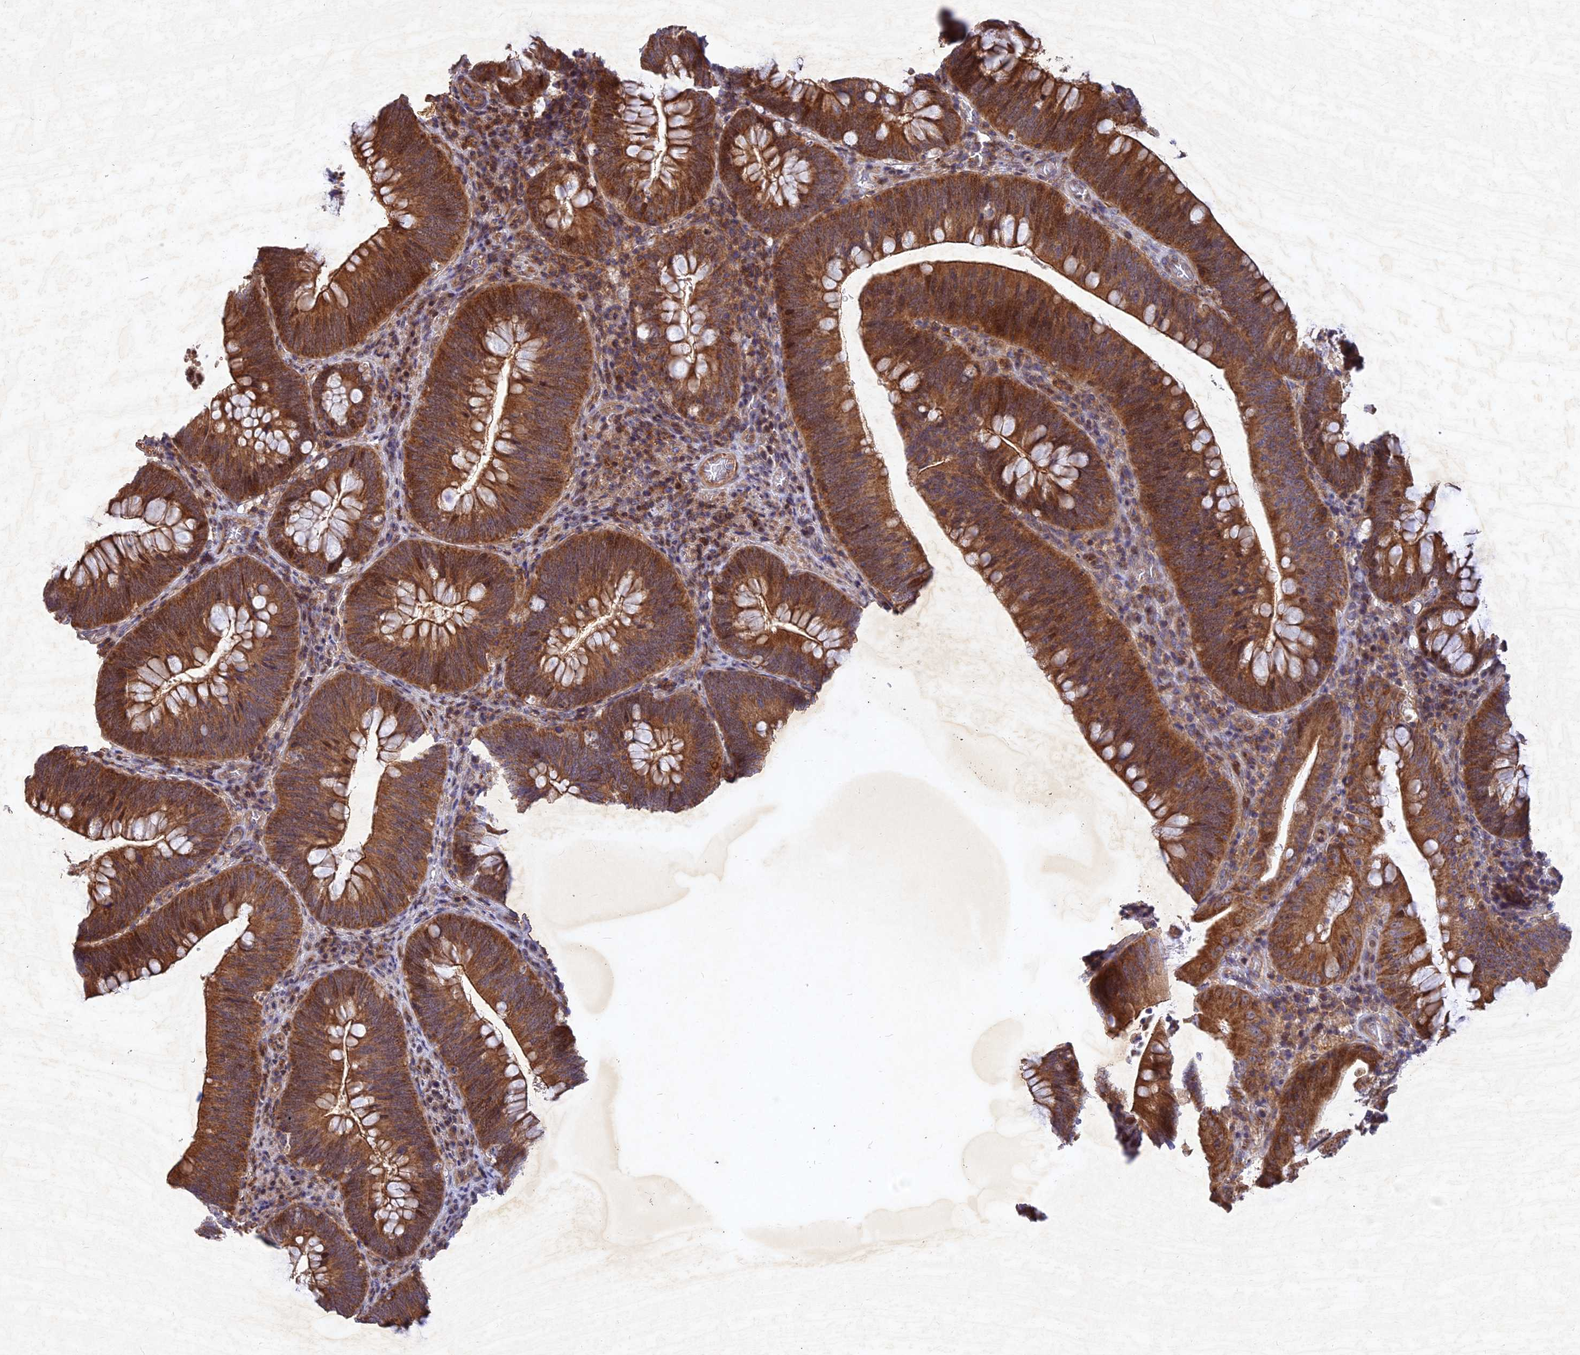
{"staining": {"intensity": "strong", "quantity": ">75%", "location": "cytoplasmic/membranous"}, "tissue": "colorectal cancer", "cell_type": "Tumor cells", "image_type": "cancer", "snomed": [{"axis": "morphology", "description": "Normal tissue, NOS"}, {"axis": "topography", "description": "Colon"}], "caption": "A high amount of strong cytoplasmic/membranous staining is appreciated in approximately >75% of tumor cells in colorectal cancer tissue. The protein of interest is stained brown, and the nuclei are stained in blue (DAB IHC with brightfield microscopy, high magnification).", "gene": "RELCH", "patient": {"sex": "female", "age": 82}}